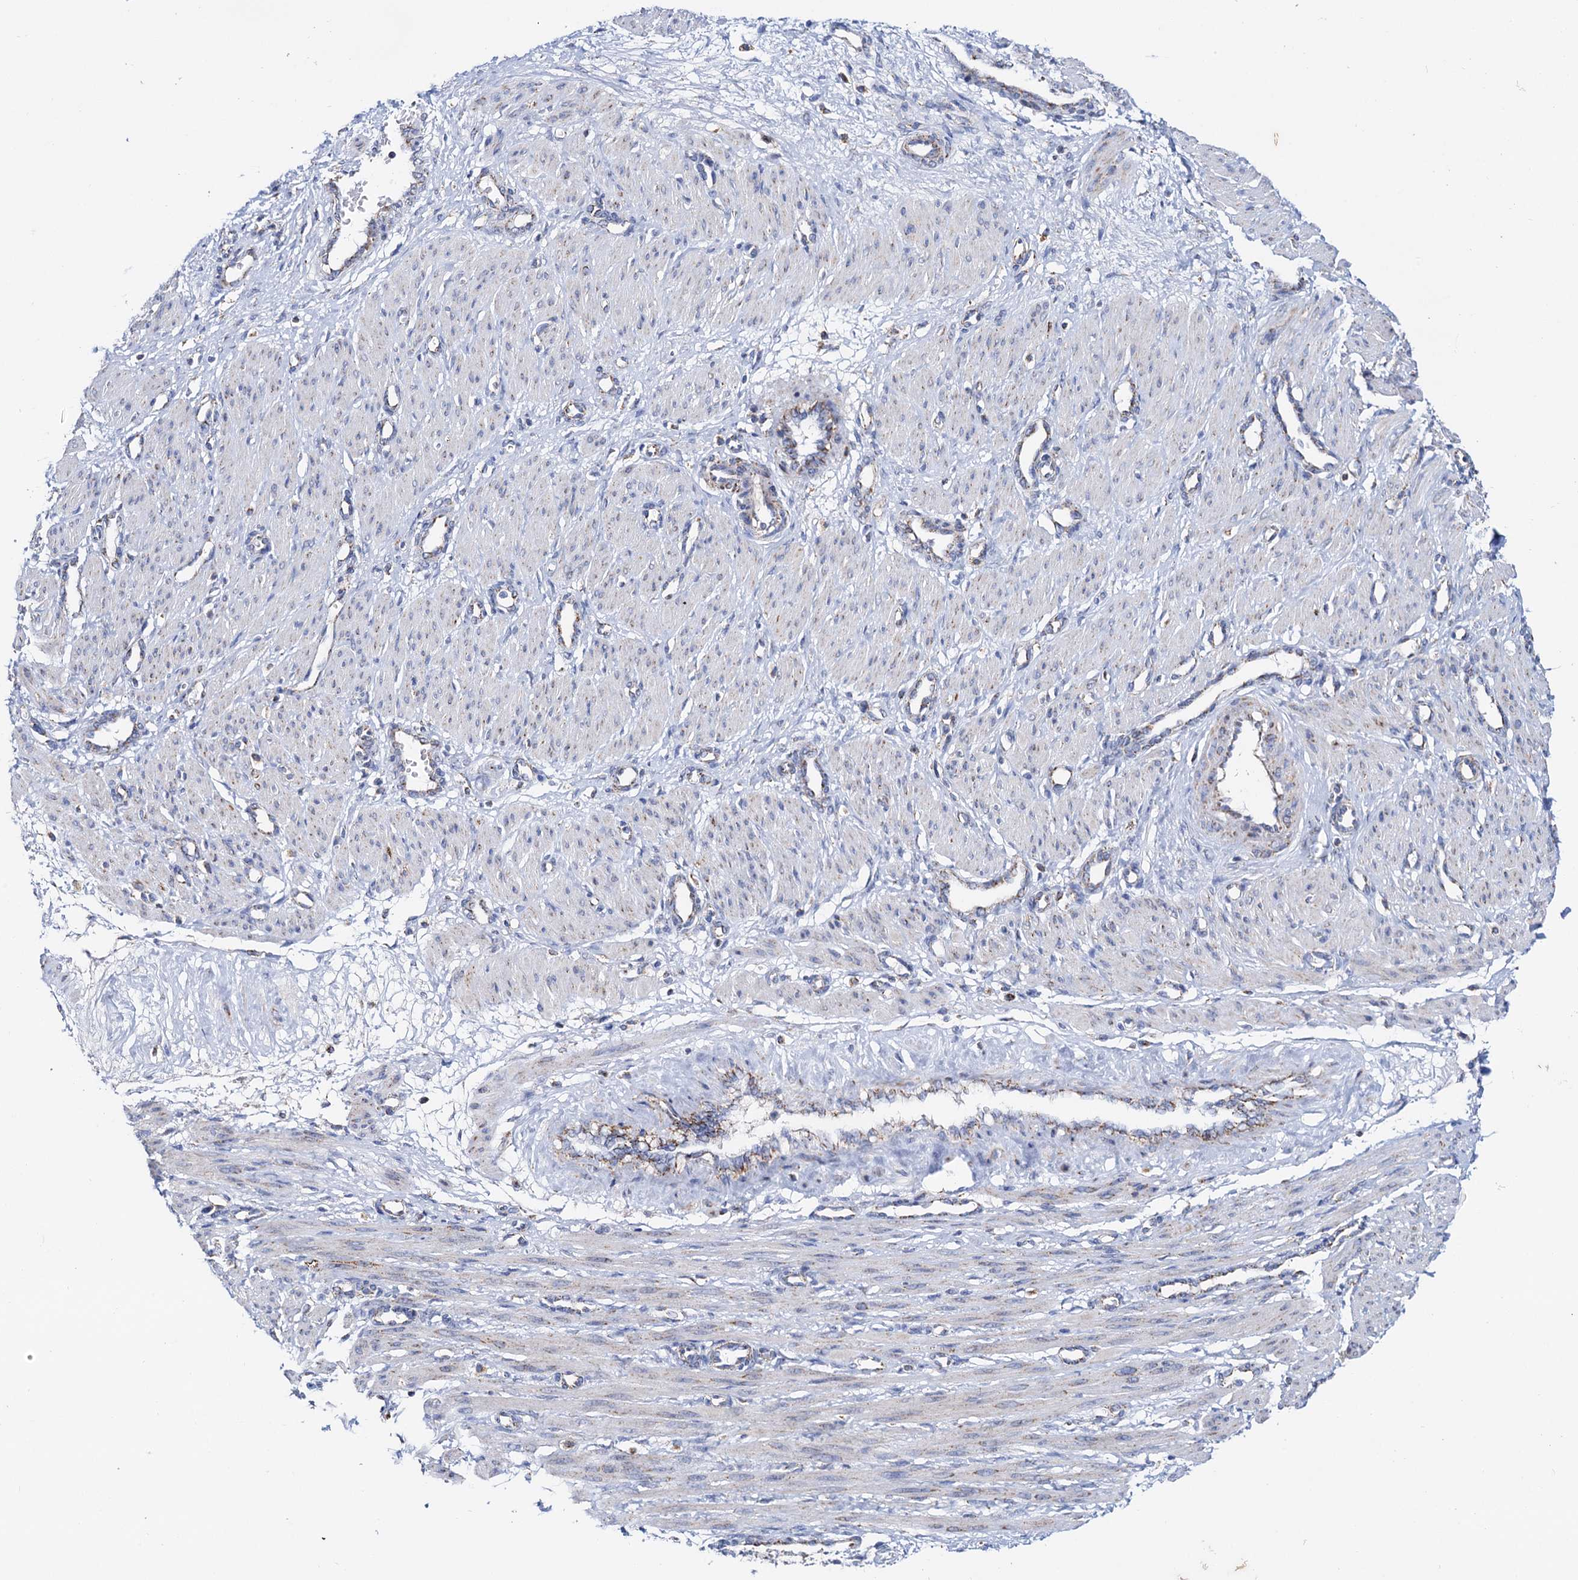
{"staining": {"intensity": "negative", "quantity": "none", "location": "none"}, "tissue": "smooth muscle", "cell_type": "Smooth muscle cells", "image_type": "normal", "snomed": [{"axis": "morphology", "description": "Normal tissue, NOS"}, {"axis": "topography", "description": "Endometrium"}], "caption": "This is an immunohistochemistry micrograph of unremarkable human smooth muscle. There is no positivity in smooth muscle cells.", "gene": "C2CD3", "patient": {"sex": "female", "age": 33}}